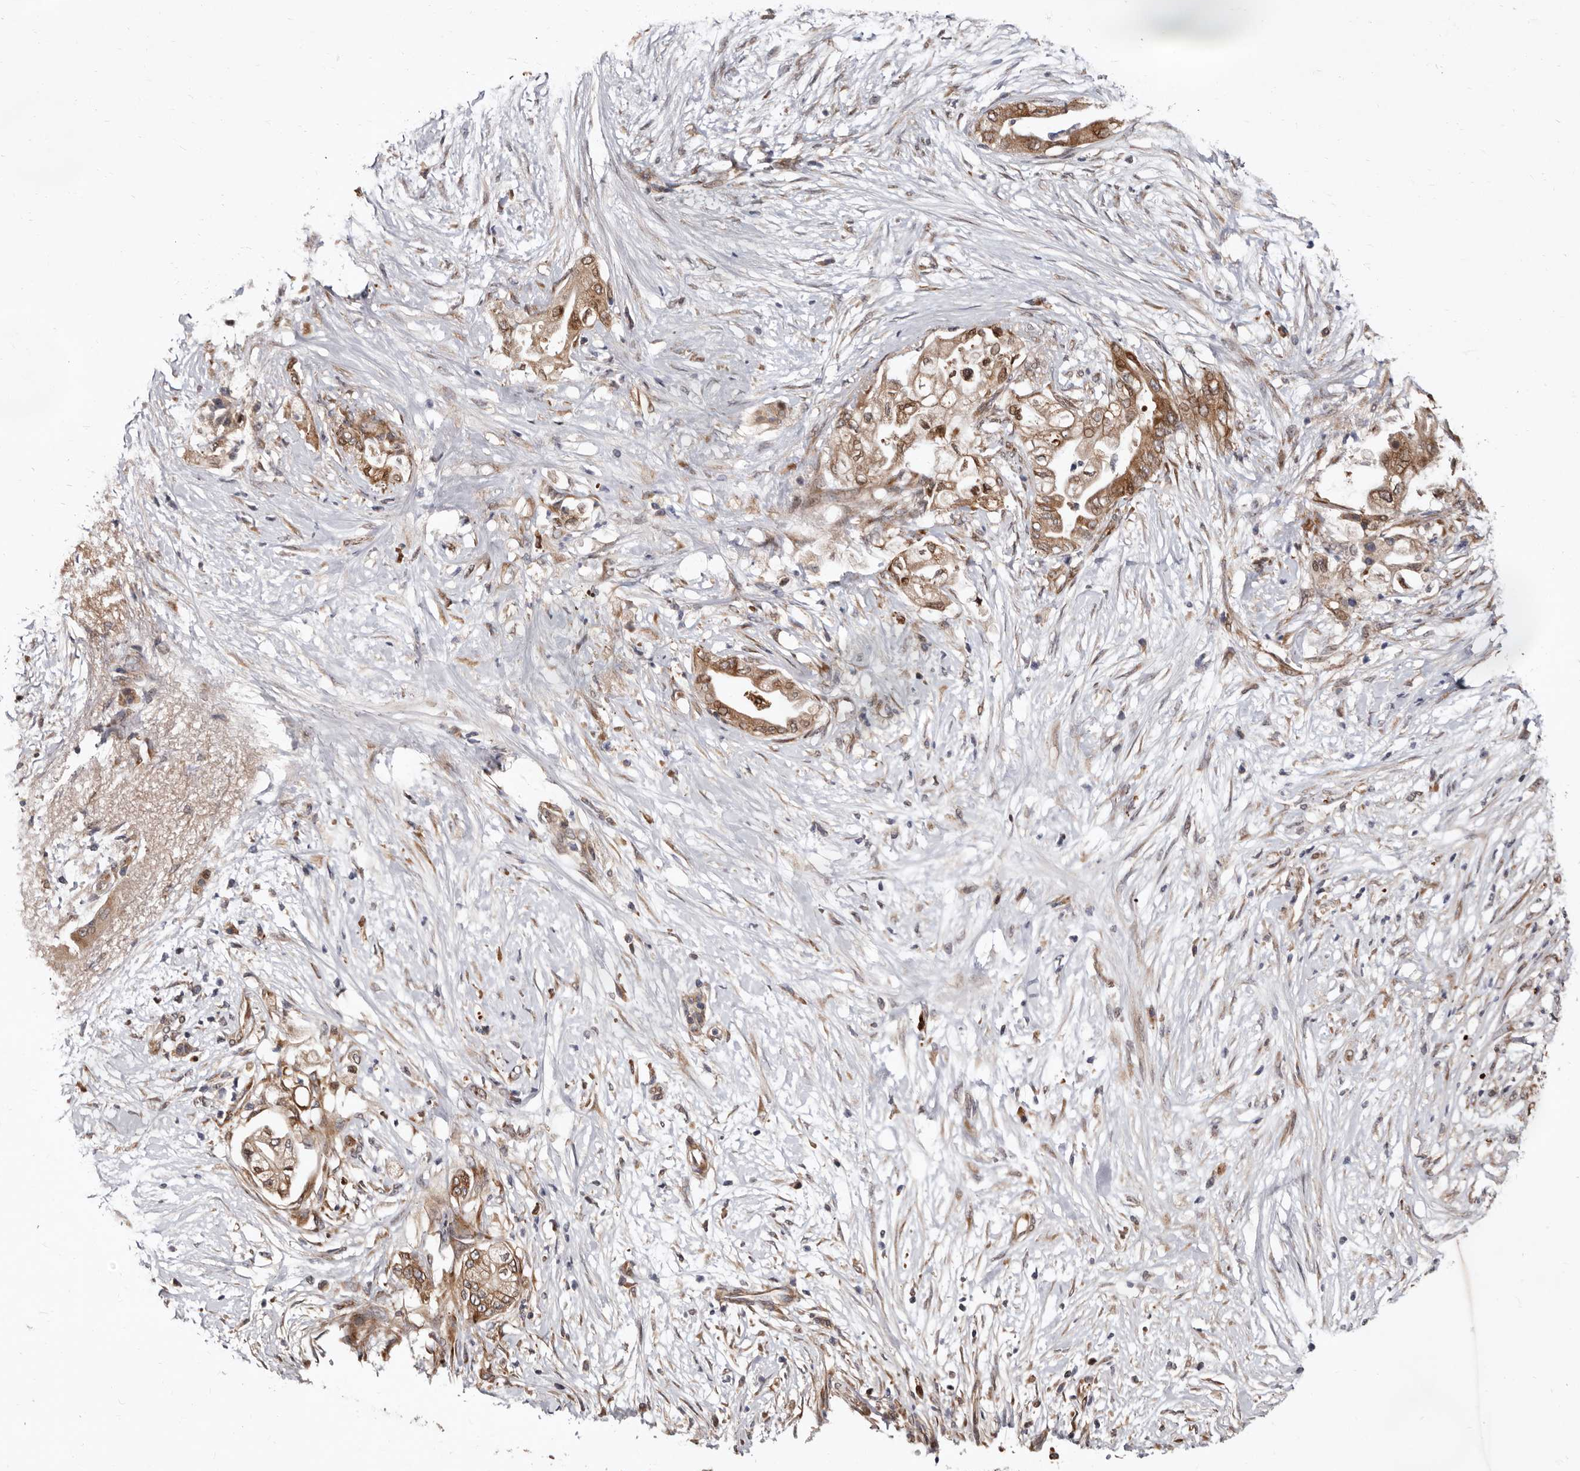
{"staining": {"intensity": "moderate", "quantity": ">75%", "location": "cytoplasmic/membranous"}, "tissue": "pancreatic cancer", "cell_type": "Tumor cells", "image_type": "cancer", "snomed": [{"axis": "morphology", "description": "Normal tissue, NOS"}, {"axis": "morphology", "description": "Adenocarcinoma, NOS"}, {"axis": "topography", "description": "Pancreas"}, {"axis": "topography", "description": "Duodenum"}], "caption": "Tumor cells show medium levels of moderate cytoplasmic/membranous positivity in approximately >75% of cells in human adenocarcinoma (pancreatic).", "gene": "WEE2", "patient": {"sex": "female", "age": 60}}